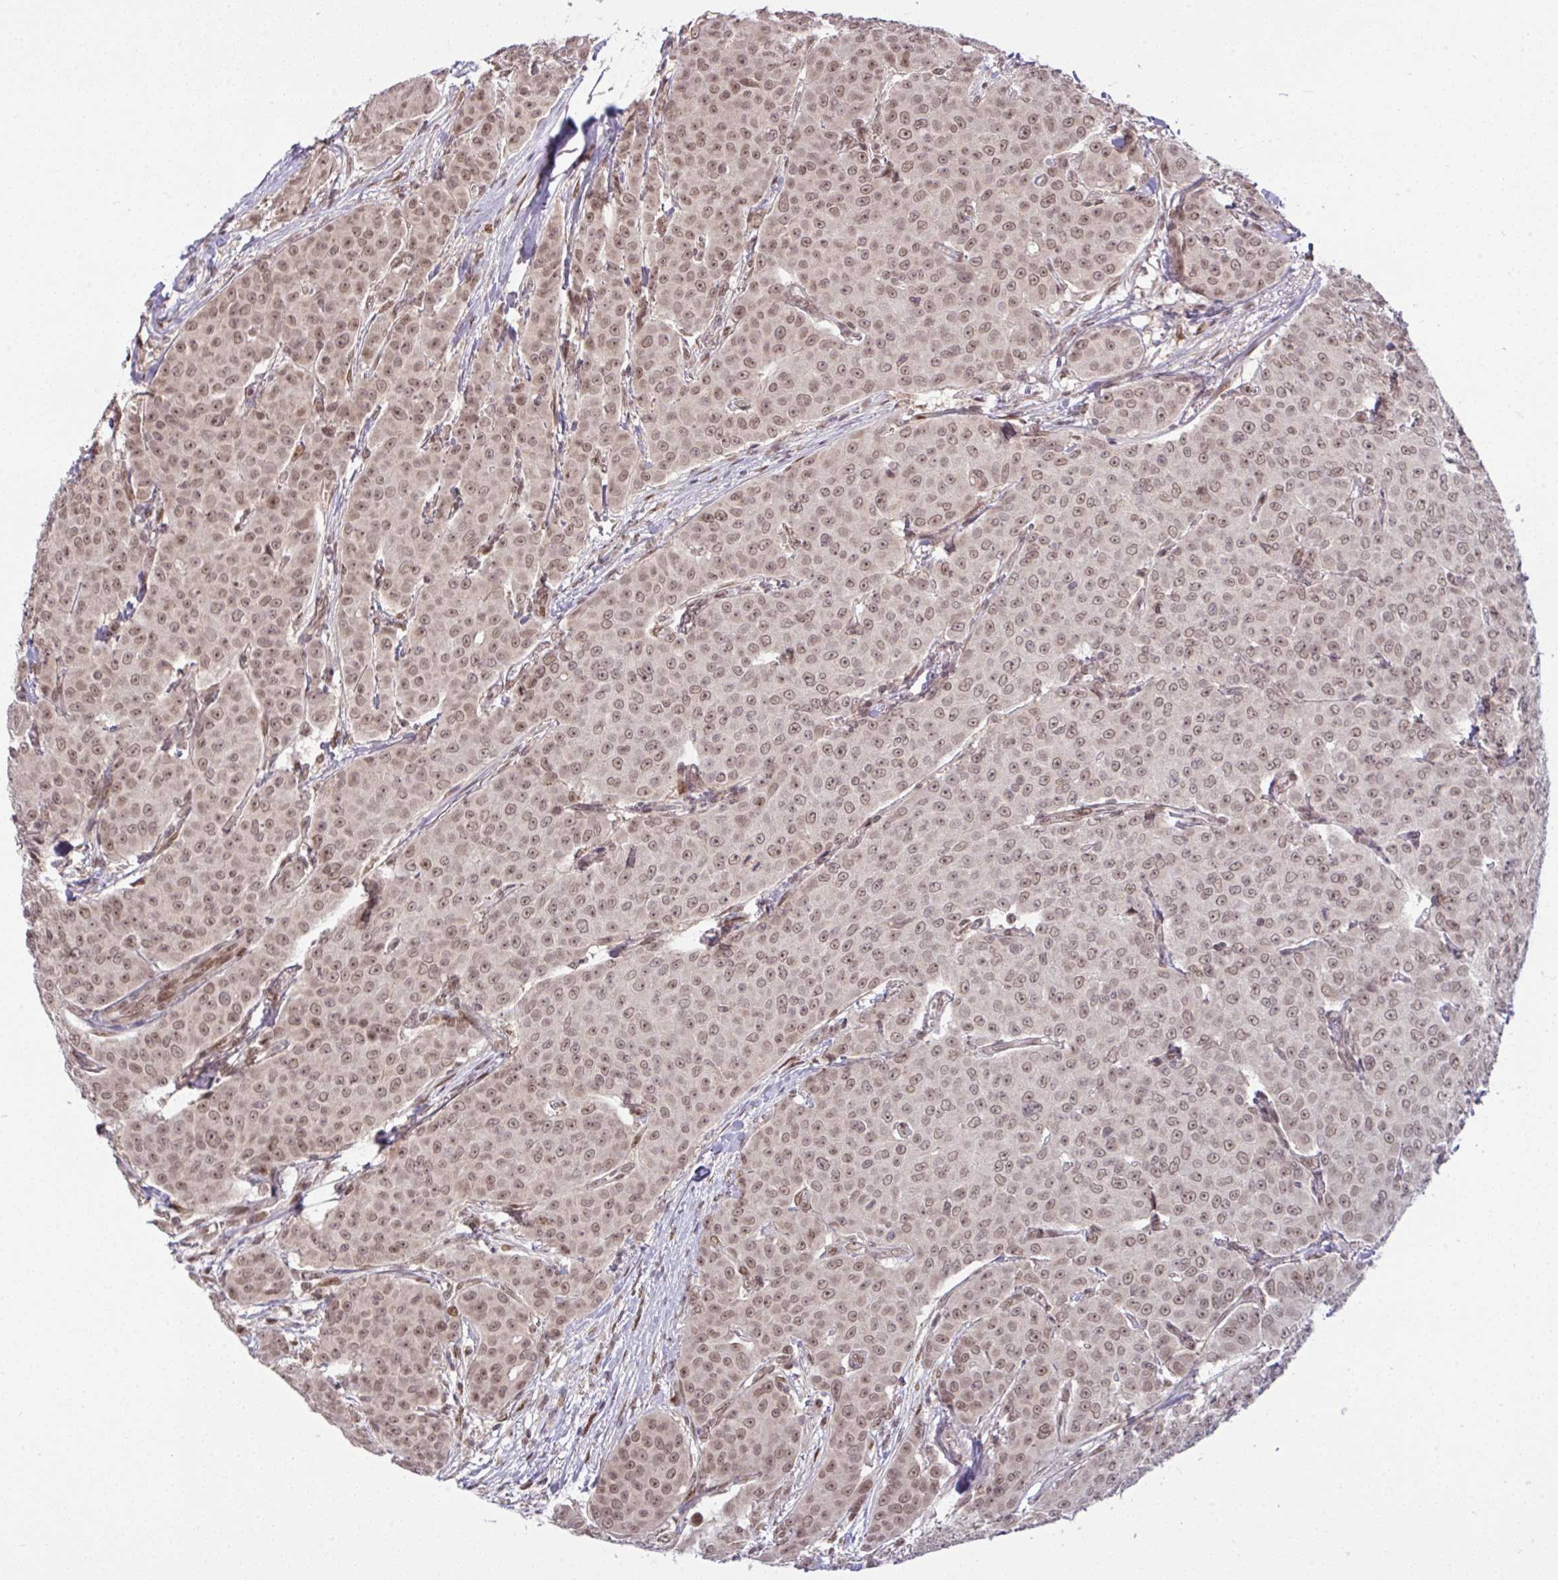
{"staining": {"intensity": "moderate", "quantity": ">75%", "location": "nuclear"}, "tissue": "breast cancer", "cell_type": "Tumor cells", "image_type": "cancer", "snomed": [{"axis": "morphology", "description": "Duct carcinoma"}, {"axis": "topography", "description": "Breast"}], "caption": "Human breast infiltrating ductal carcinoma stained with a protein marker exhibits moderate staining in tumor cells.", "gene": "KLF2", "patient": {"sex": "female", "age": 91}}